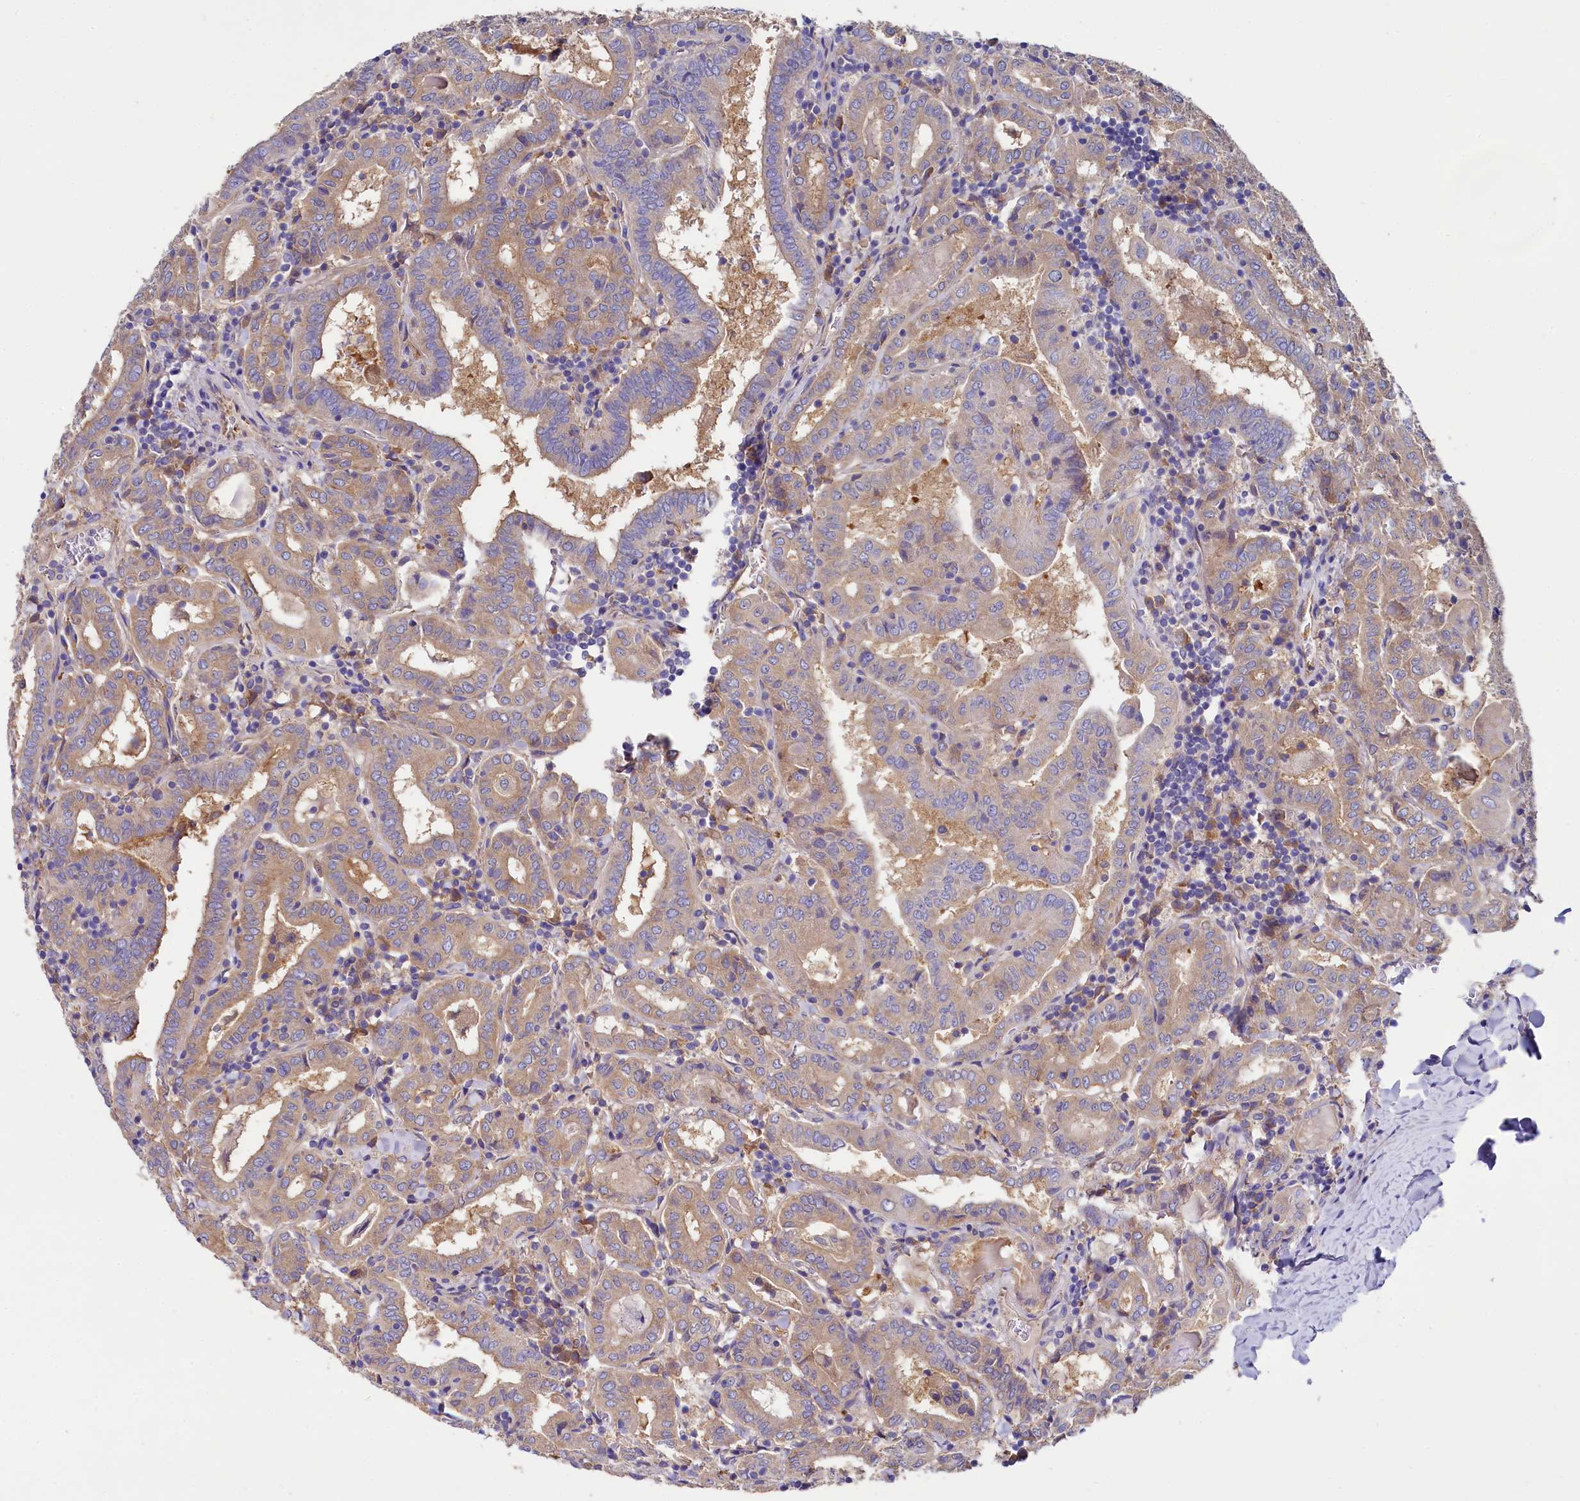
{"staining": {"intensity": "weak", "quantity": ">75%", "location": "cytoplasmic/membranous"}, "tissue": "thyroid cancer", "cell_type": "Tumor cells", "image_type": "cancer", "snomed": [{"axis": "morphology", "description": "Papillary adenocarcinoma, NOS"}, {"axis": "topography", "description": "Thyroid gland"}], "caption": "Brown immunohistochemical staining in human thyroid cancer (papillary adenocarcinoma) demonstrates weak cytoplasmic/membranous expression in approximately >75% of tumor cells.", "gene": "QARS1", "patient": {"sex": "female", "age": 72}}